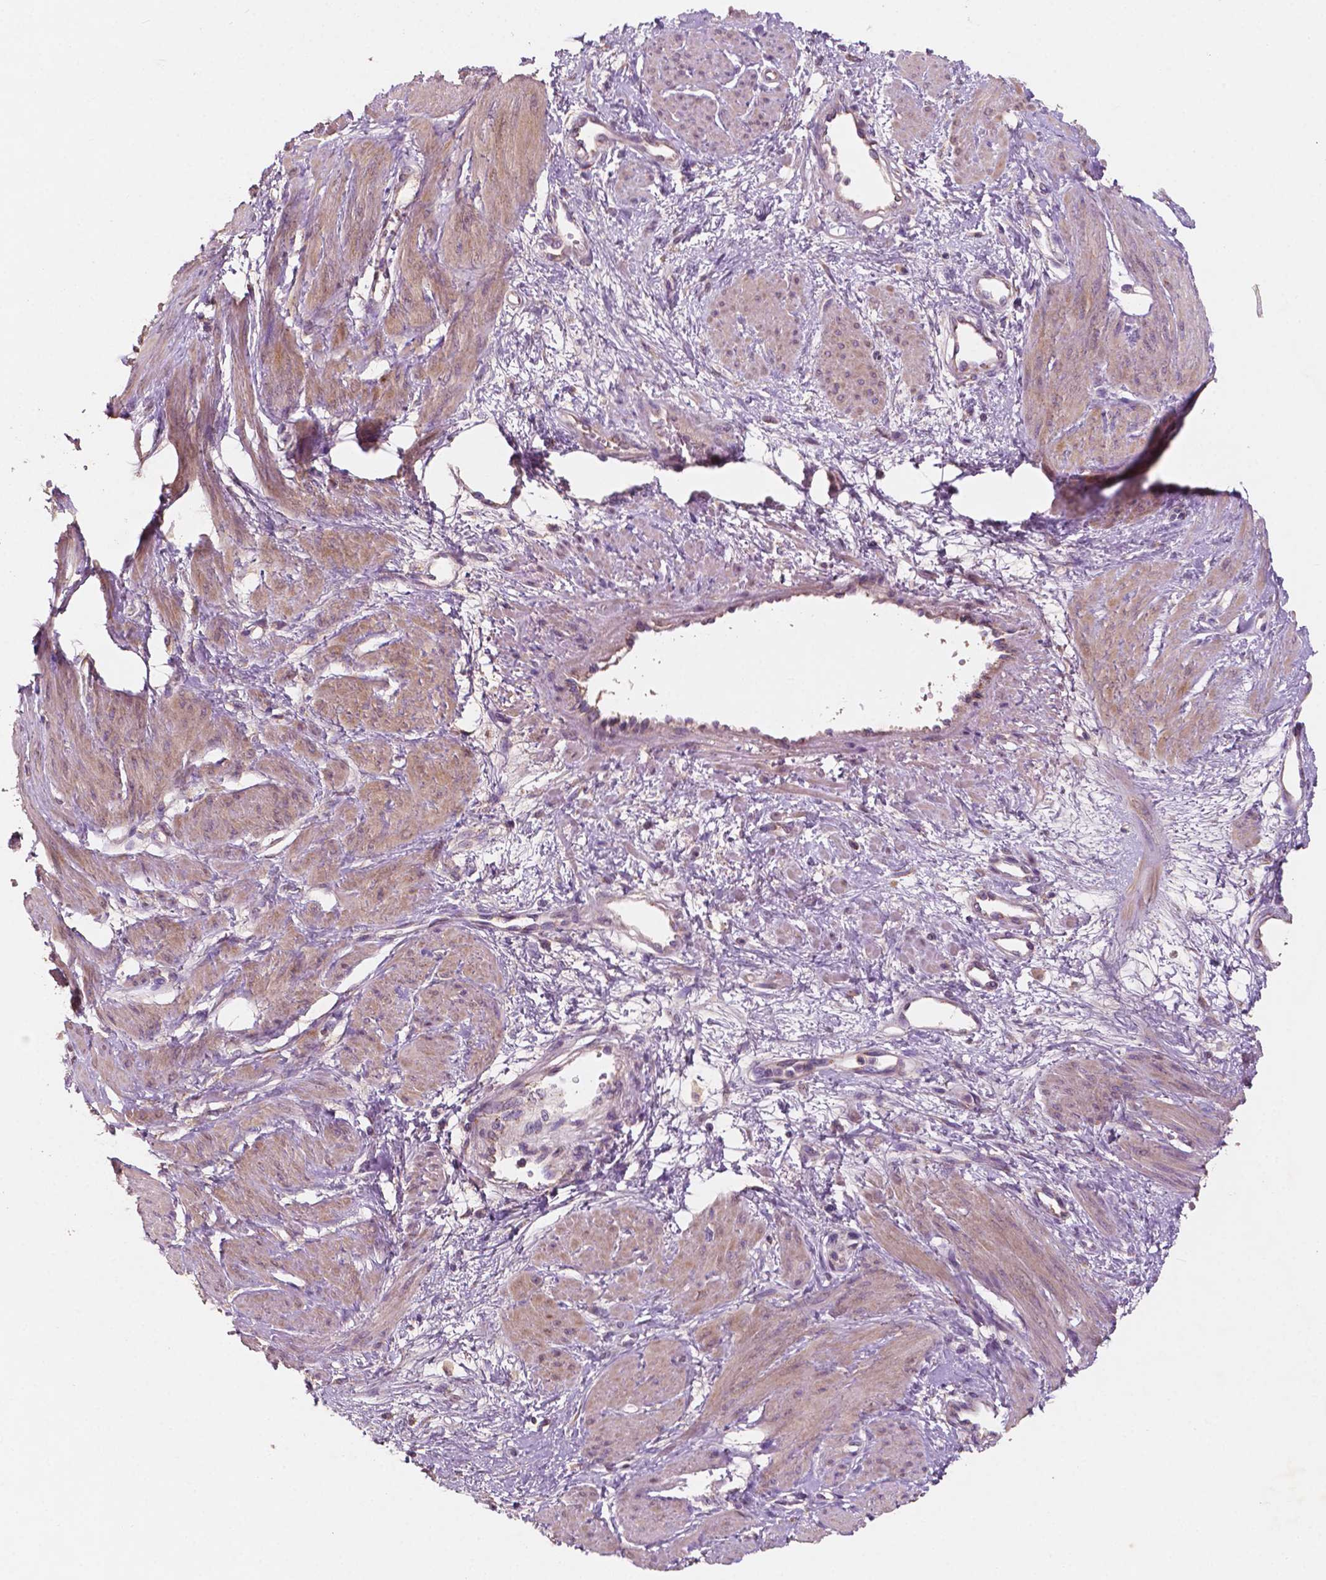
{"staining": {"intensity": "weak", "quantity": "25%-75%", "location": "cytoplasmic/membranous"}, "tissue": "smooth muscle", "cell_type": "Smooth muscle cells", "image_type": "normal", "snomed": [{"axis": "morphology", "description": "Normal tissue, NOS"}, {"axis": "topography", "description": "Smooth muscle"}, {"axis": "topography", "description": "Uterus"}], "caption": "A brown stain labels weak cytoplasmic/membranous expression of a protein in smooth muscle cells of unremarkable smooth muscle. (Brightfield microscopy of DAB IHC at high magnification).", "gene": "CHPT1", "patient": {"sex": "female", "age": 39}}